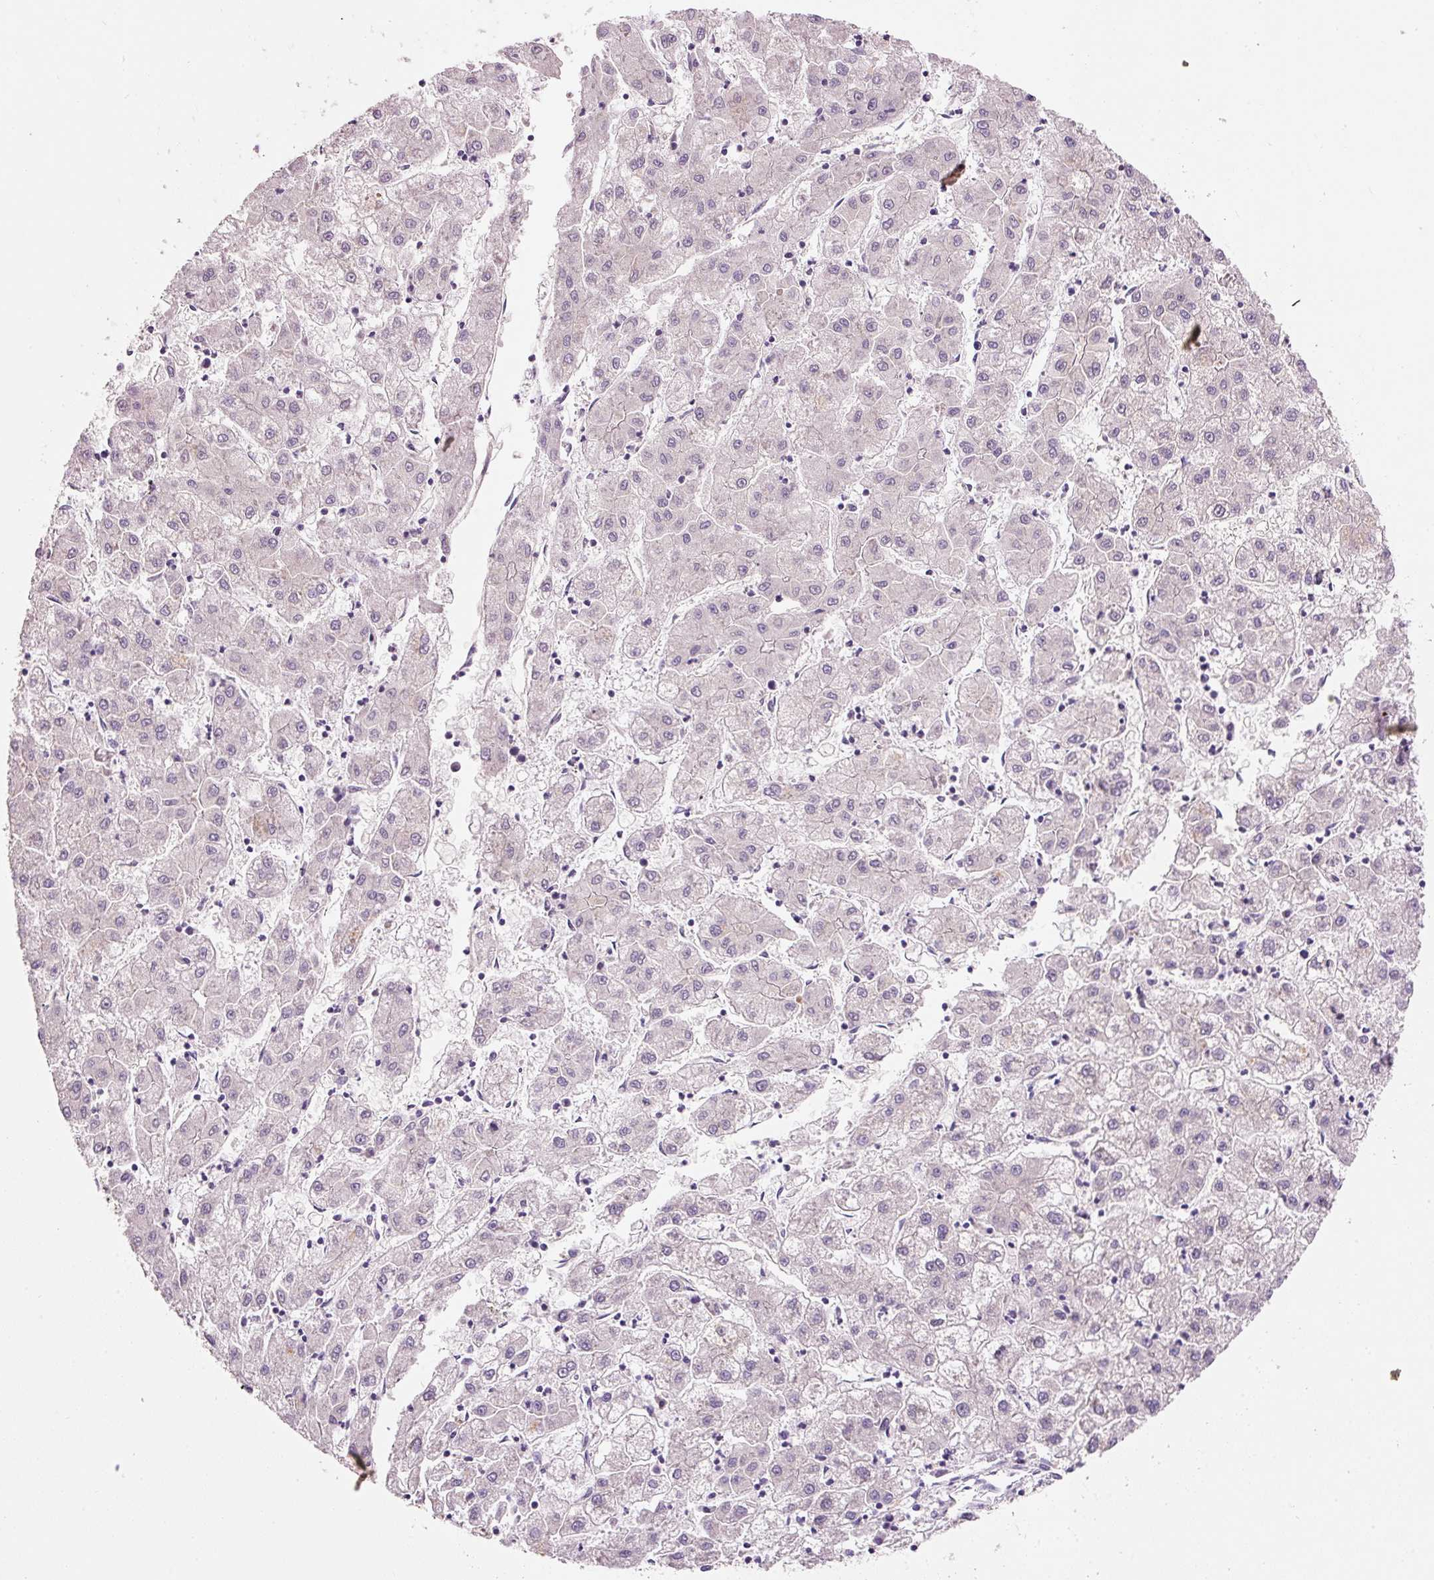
{"staining": {"intensity": "negative", "quantity": "none", "location": "none"}, "tissue": "liver cancer", "cell_type": "Tumor cells", "image_type": "cancer", "snomed": [{"axis": "morphology", "description": "Carcinoma, Hepatocellular, NOS"}, {"axis": "topography", "description": "Liver"}], "caption": "IHC of liver hepatocellular carcinoma exhibits no staining in tumor cells.", "gene": "TENT5C", "patient": {"sex": "male", "age": 72}}